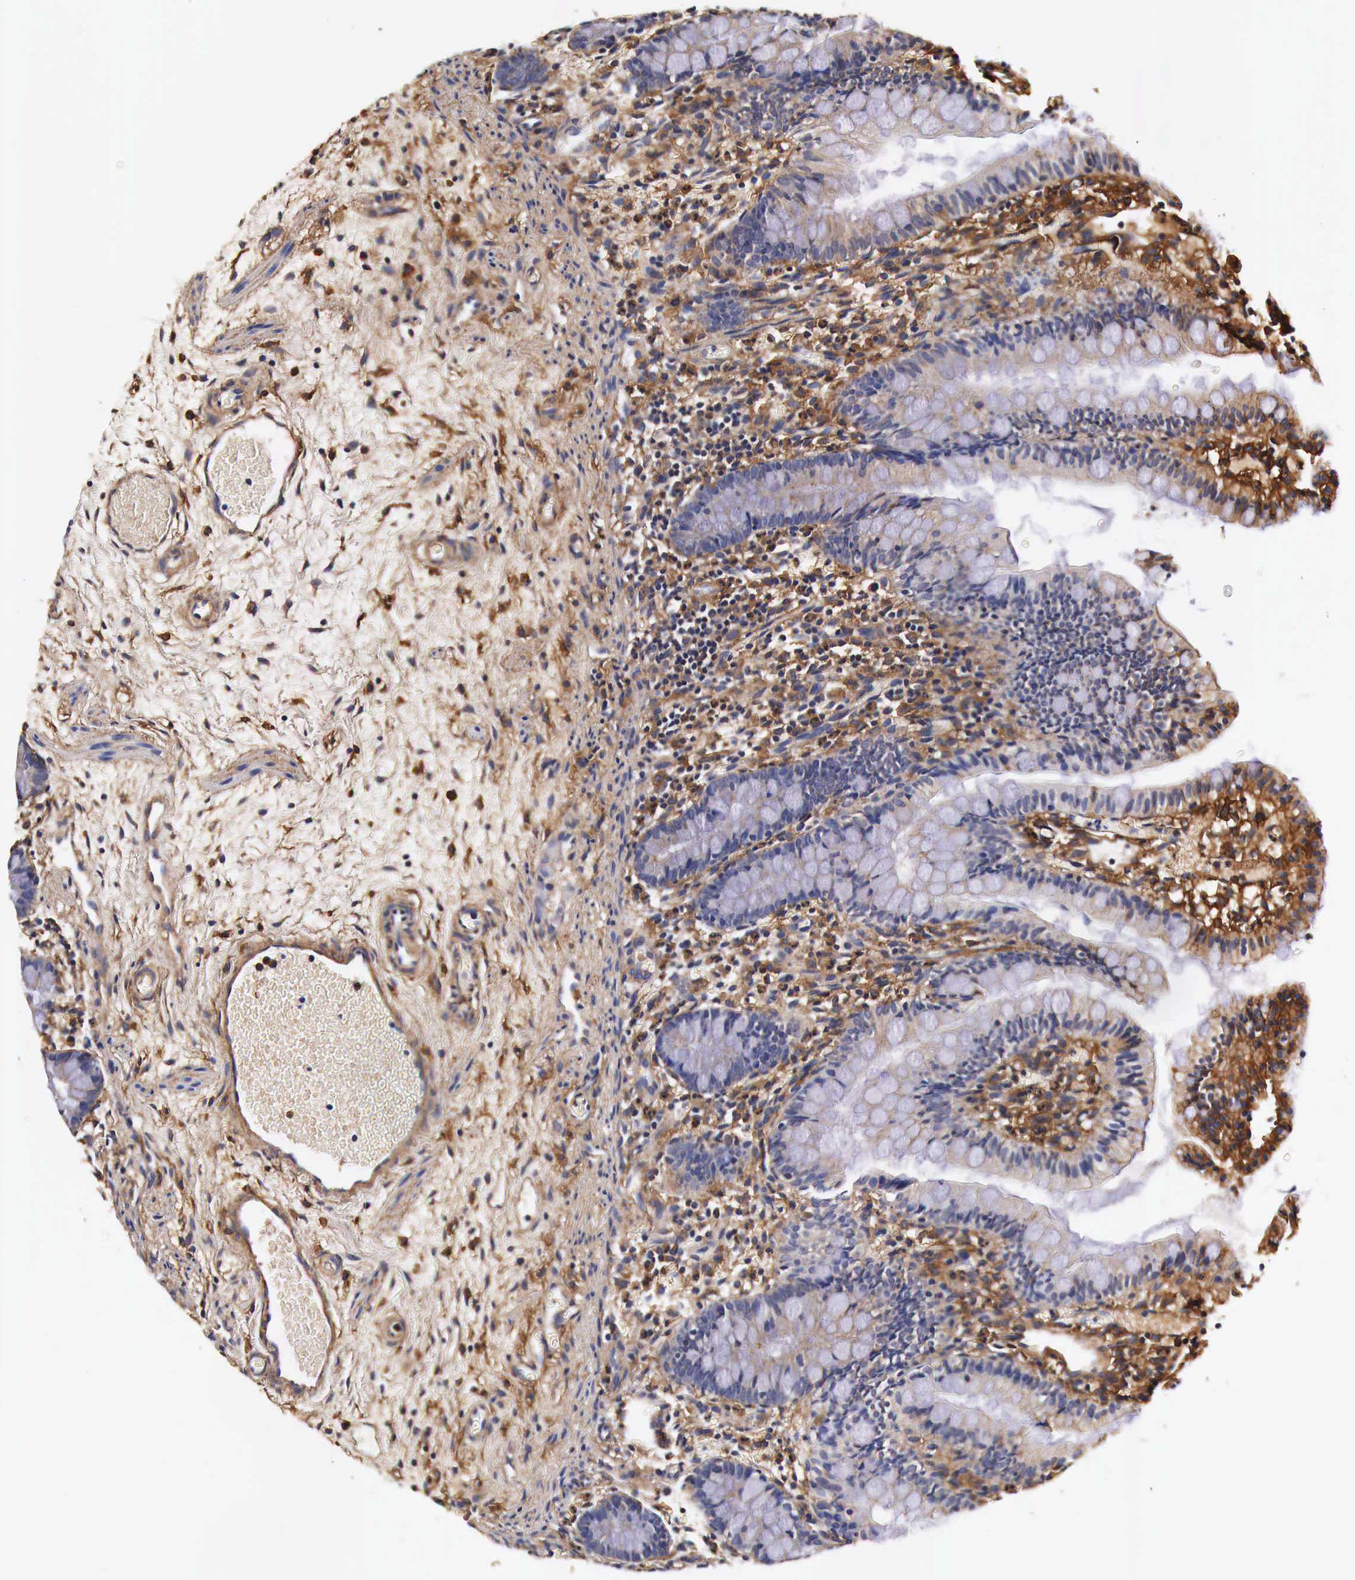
{"staining": {"intensity": "weak", "quantity": "25%-75%", "location": "cytoplasmic/membranous"}, "tissue": "small intestine", "cell_type": "Glandular cells", "image_type": "normal", "snomed": [{"axis": "morphology", "description": "Normal tissue, NOS"}, {"axis": "topography", "description": "Small intestine"}], "caption": "Immunohistochemical staining of normal small intestine demonstrates low levels of weak cytoplasmic/membranous staining in approximately 25%-75% of glandular cells. (DAB (3,3'-diaminobenzidine) = brown stain, brightfield microscopy at high magnification).", "gene": "RP2", "patient": {"sex": "male", "age": 1}}